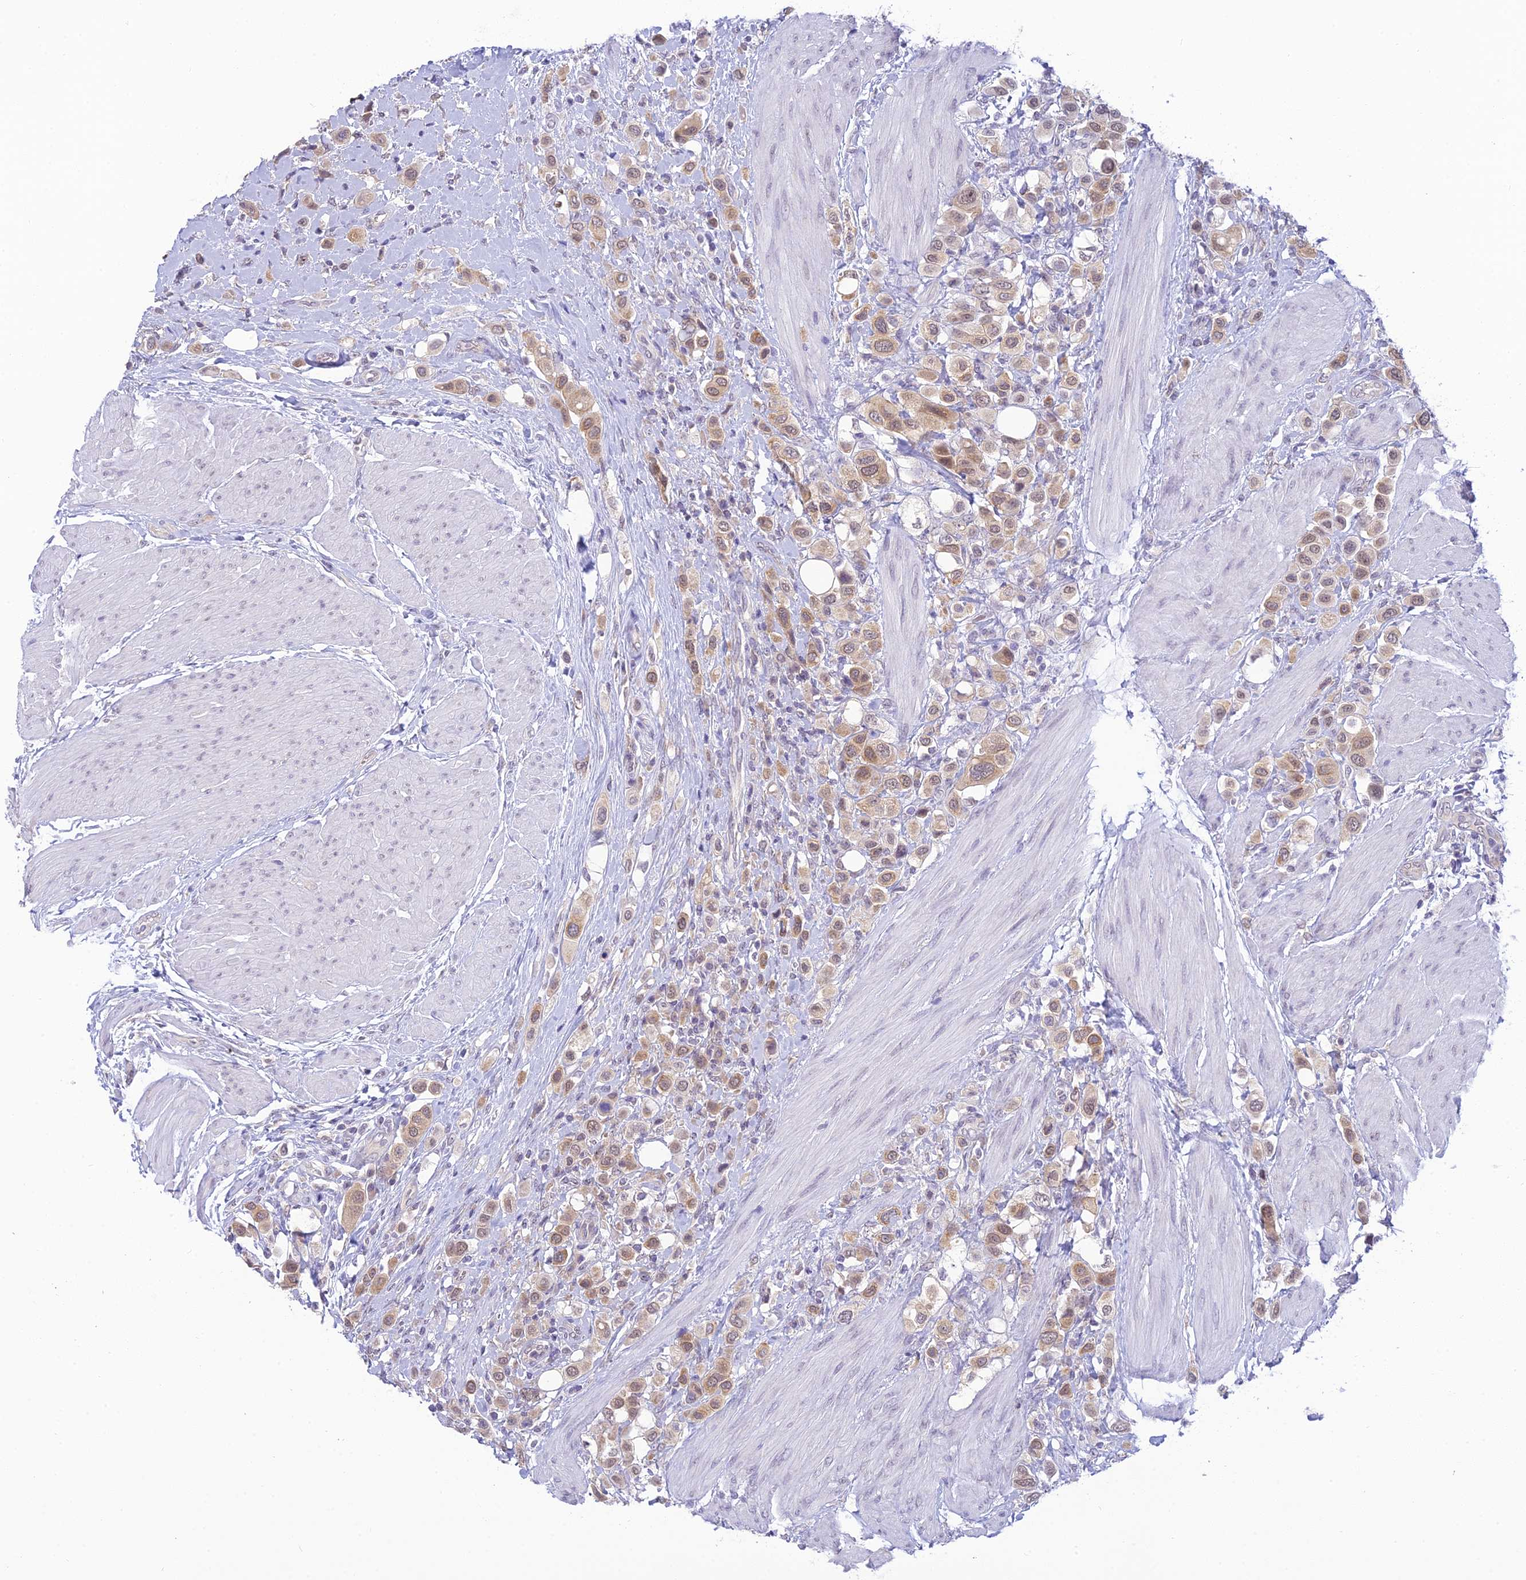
{"staining": {"intensity": "weak", "quantity": "25%-75%", "location": "cytoplasmic/membranous,nuclear"}, "tissue": "urothelial cancer", "cell_type": "Tumor cells", "image_type": "cancer", "snomed": [{"axis": "morphology", "description": "Urothelial carcinoma, High grade"}, {"axis": "topography", "description": "Urinary bladder"}], "caption": "A brown stain labels weak cytoplasmic/membranous and nuclear expression of a protein in urothelial cancer tumor cells. (DAB = brown stain, brightfield microscopy at high magnification).", "gene": "SKIC8", "patient": {"sex": "male", "age": 50}}